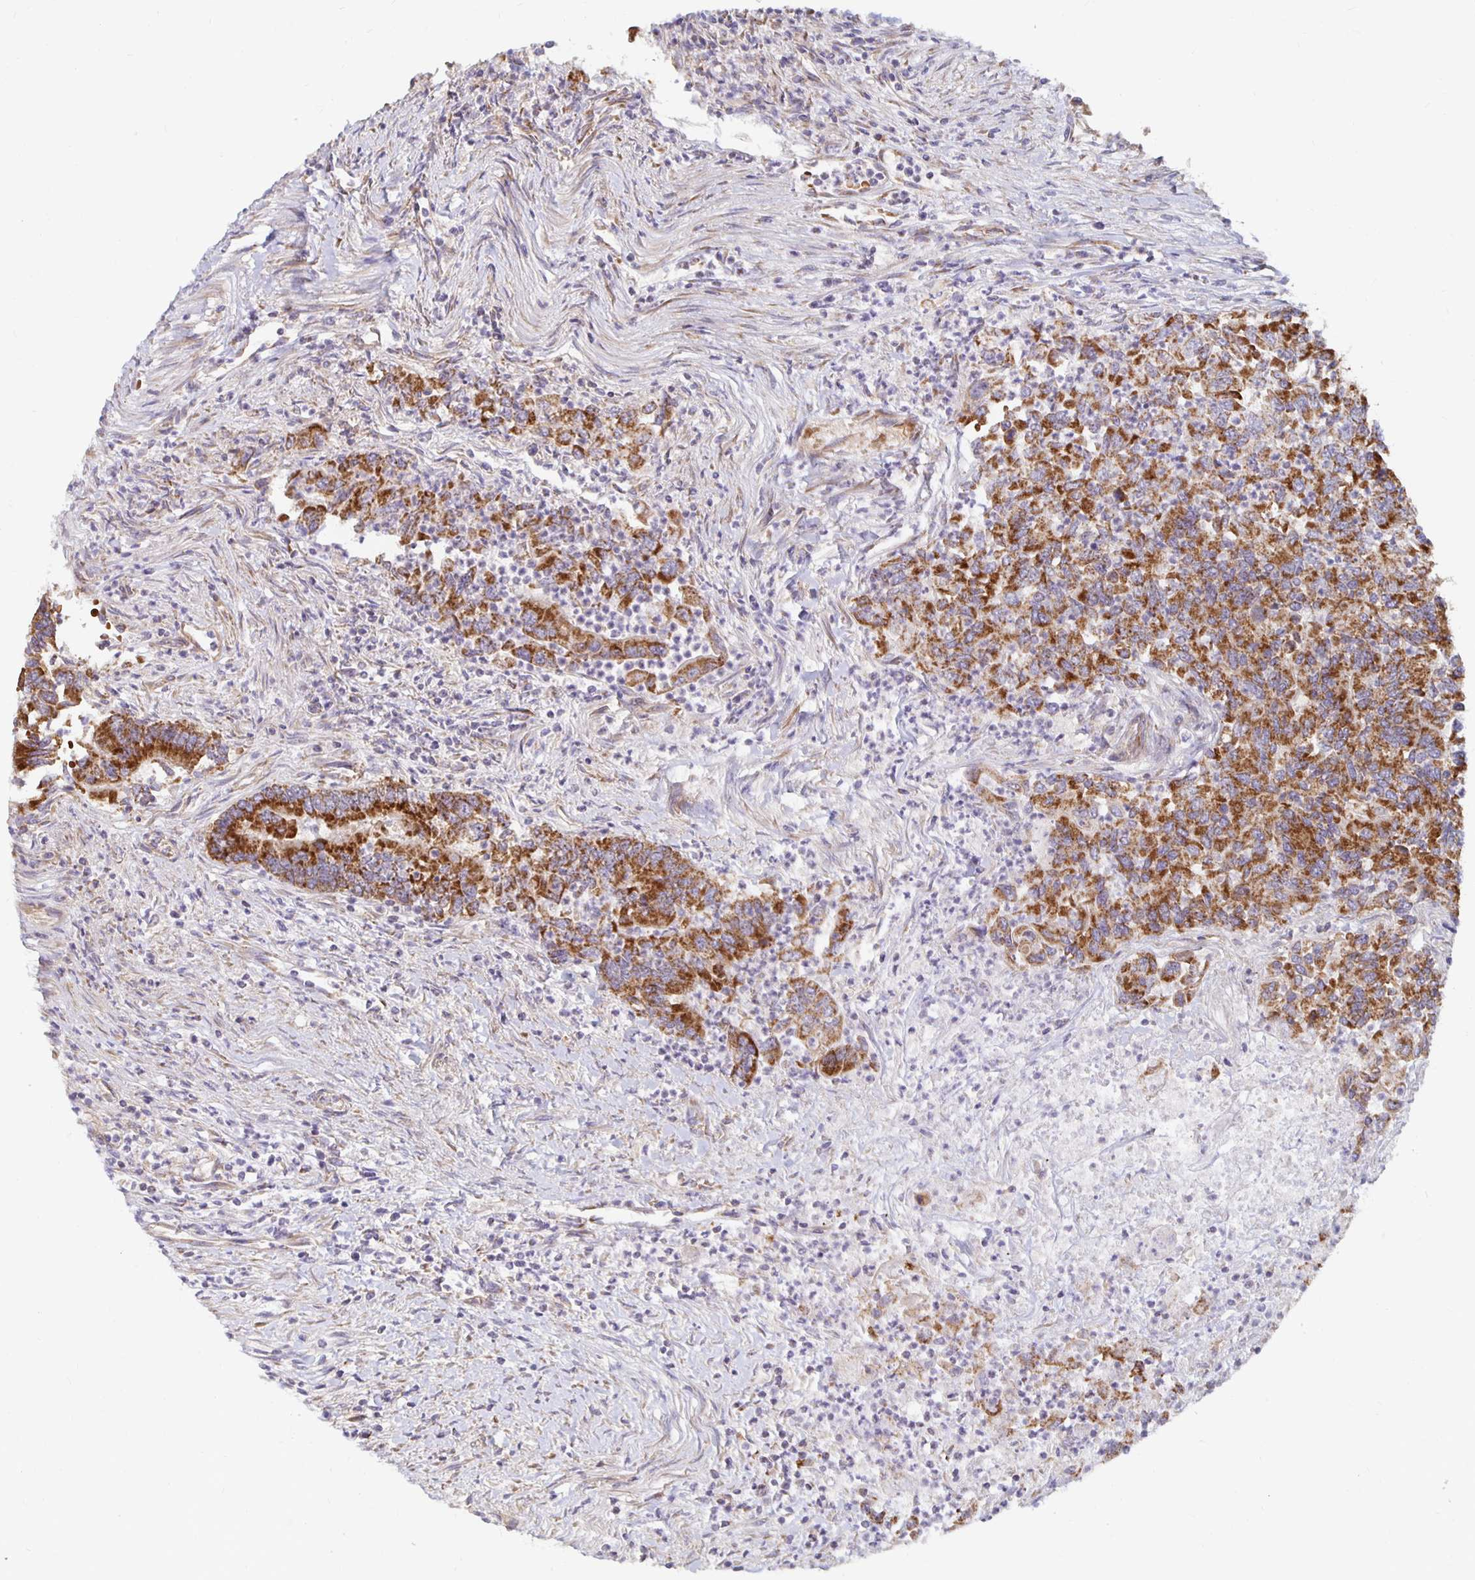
{"staining": {"intensity": "strong", "quantity": ">75%", "location": "cytoplasmic/membranous"}, "tissue": "colorectal cancer", "cell_type": "Tumor cells", "image_type": "cancer", "snomed": [{"axis": "morphology", "description": "Adenocarcinoma, NOS"}, {"axis": "topography", "description": "Colon"}], "caption": "Human colorectal cancer stained with a brown dye demonstrates strong cytoplasmic/membranous positive staining in approximately >75% of tumor cells.", "gene": "MRPL28", "patient": {"sex": "female", "age": 67}}